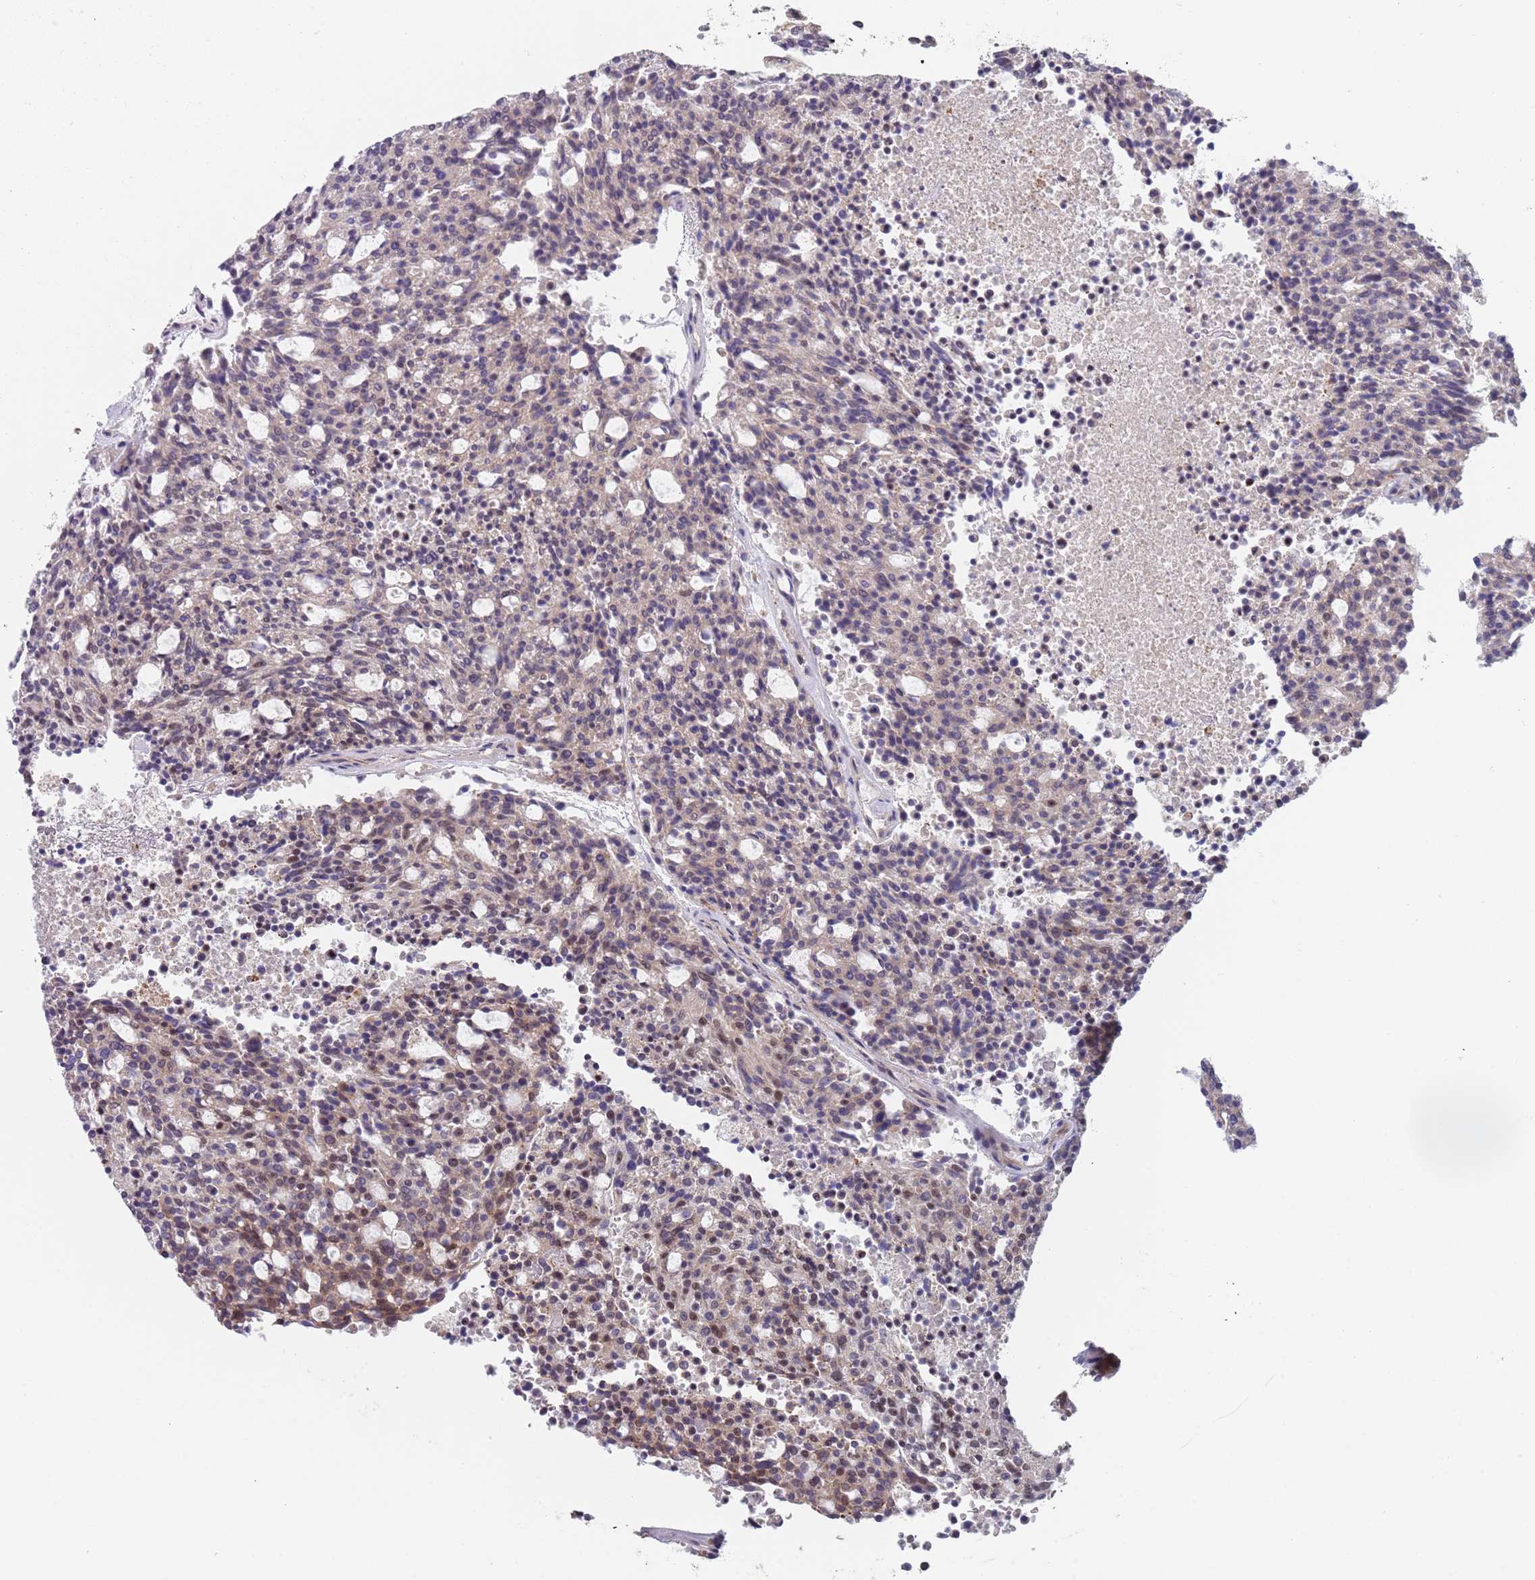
{"staining": {"intensity": "negative", "quantity": "none", "location": "none"}, "tissue": "carcinoid", "cell_type": "Tumor cells", "image_type": "cancer", "snomed": [{"axis": "morphology", "description": "Carcinoid, malignant, NOS"}, {"axis": "topography", "description": "Pancreas"}], "caption": "Immunohistochemistry of human malignant carcinoid exhibits no positivity in tumor cells.", "gene": "PLCL2", "patient": {"sex": "female", "age": 54}}